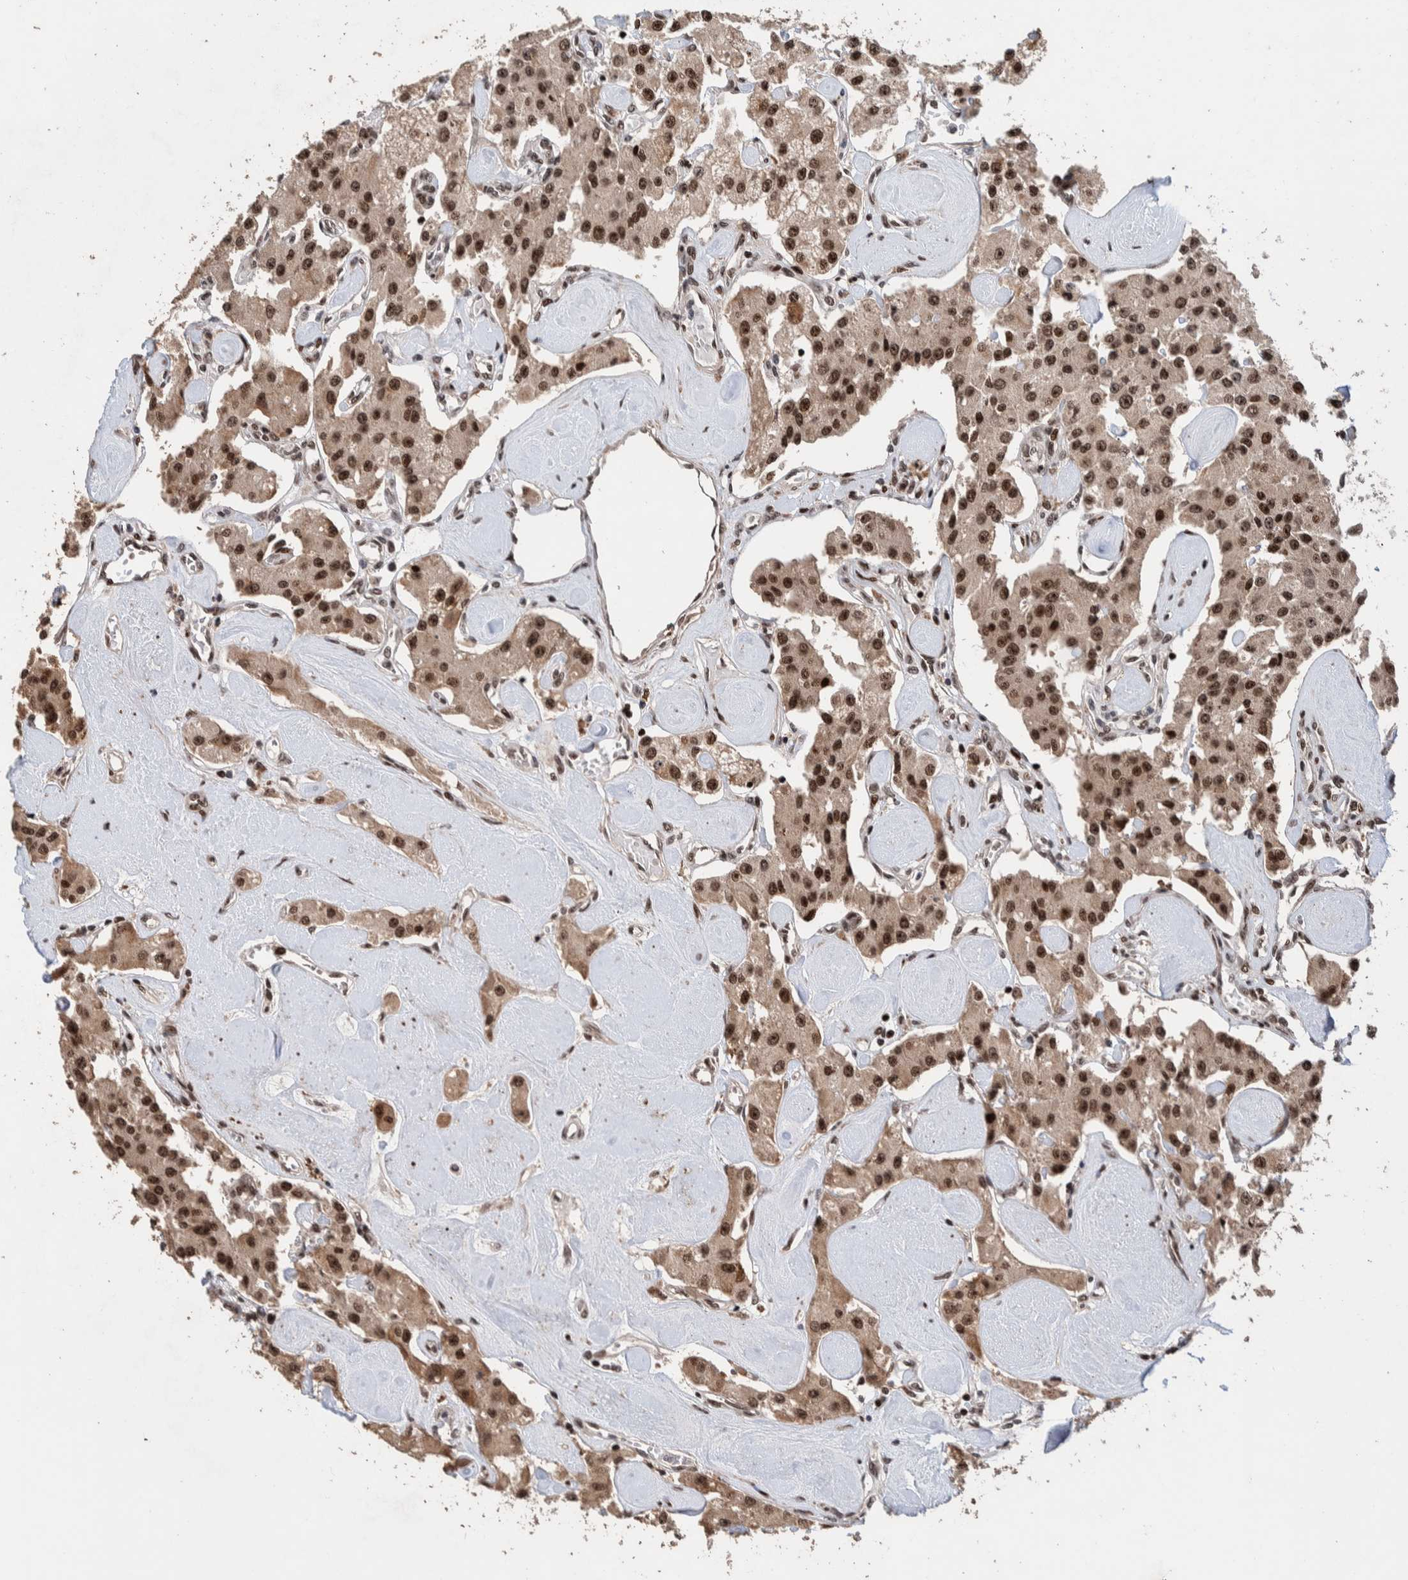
{"staining": {"intensity": "strong", "quantity": ">75%", "location": "nuclear"}, "tissue": "carcinoid", "cell_type": "Tumor cells", "image_type": "cancer", "snomed": [{"axis": "morphology", "description": "Carcinoid, malignant, NOS"}, {"axis": "topography", "description": "Pancreas"}], "caption": "This photomicrograph reveals IHC staining of human carcinoid, with high strong nuclear positivity in about >75% of tumor cells.", "gene": "CHD4", "patient": {"sex": "male", "age": 41}}